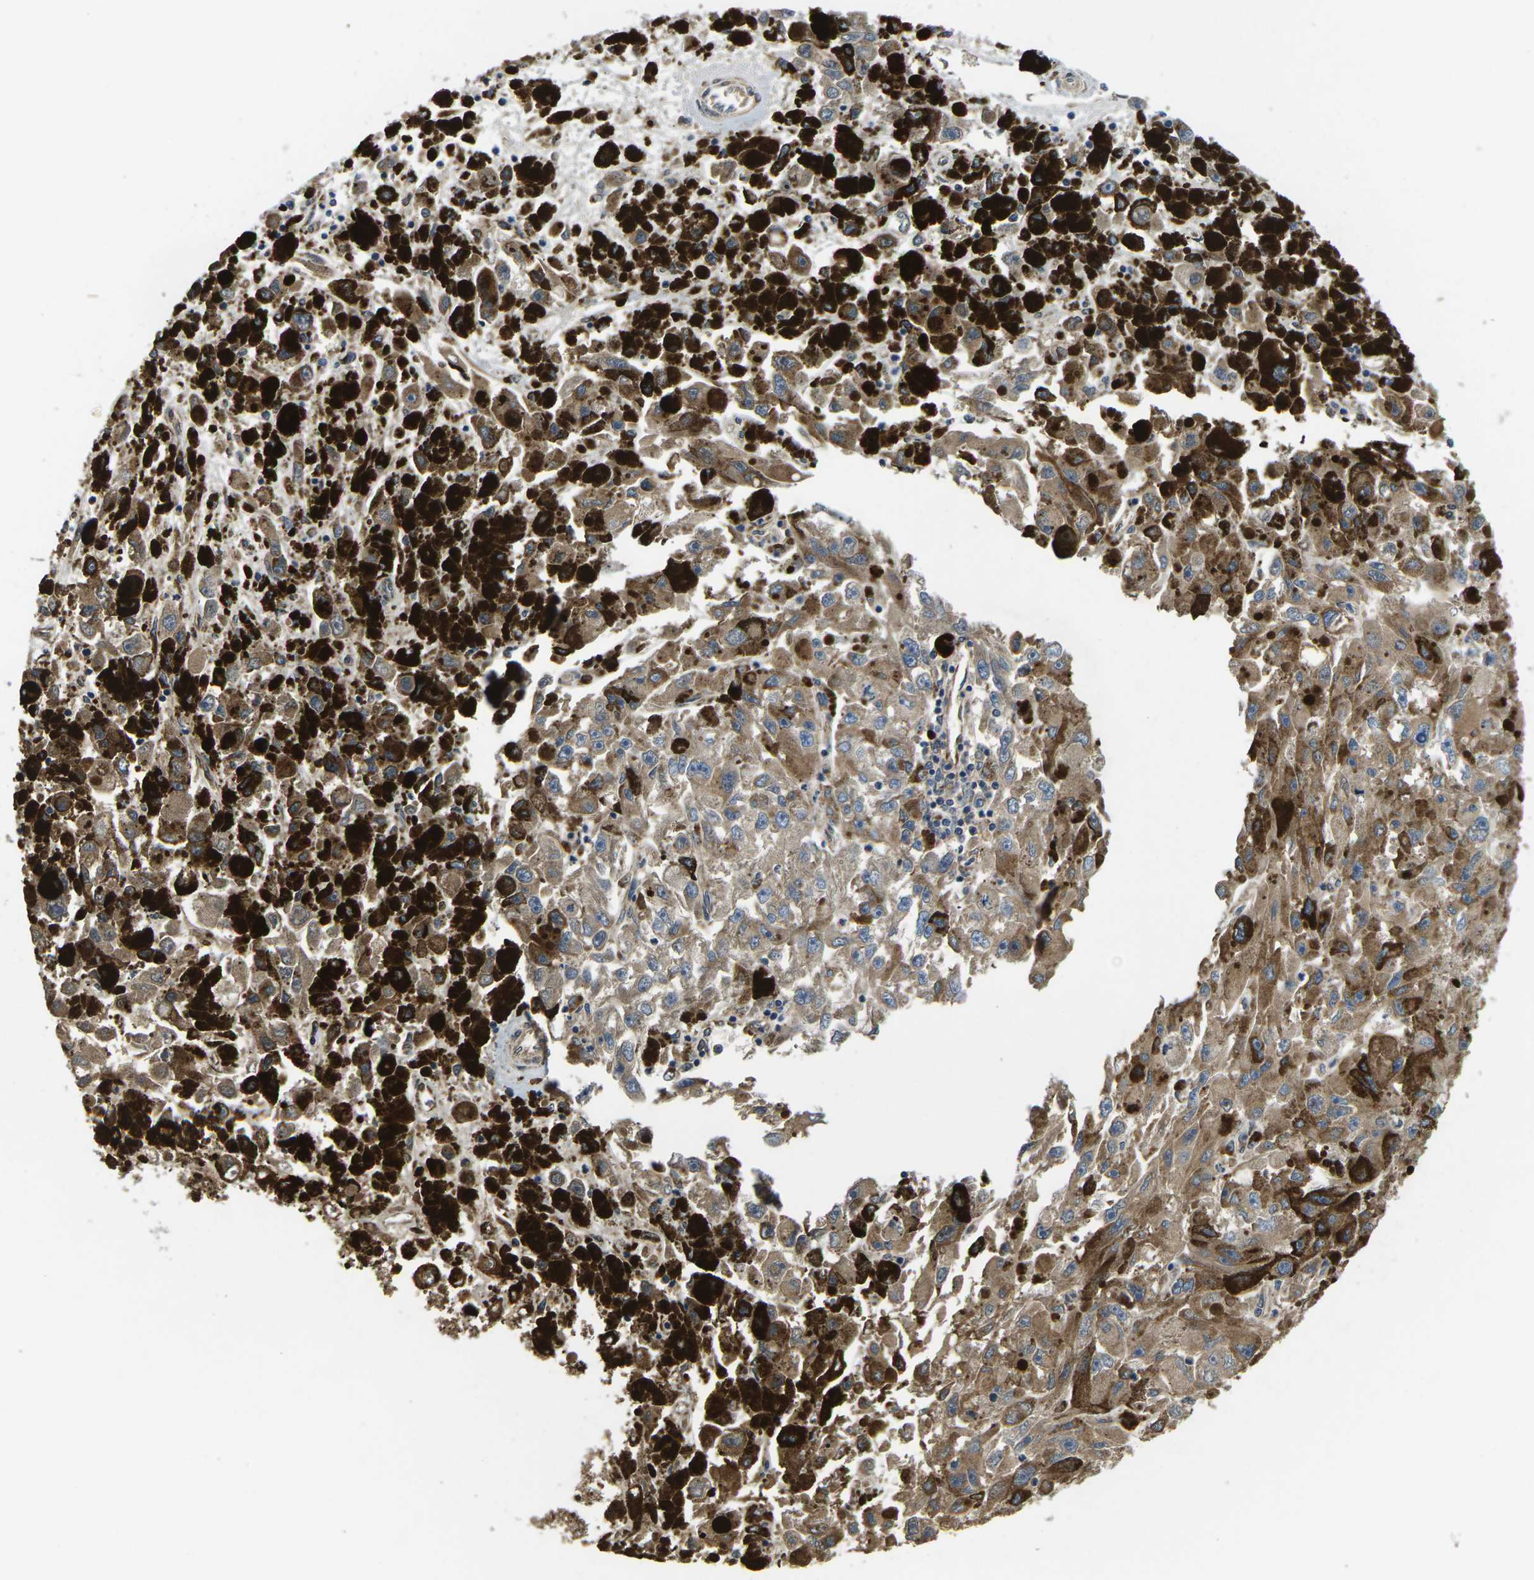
{"staining": {"intensity": "moderate", "quantity": ">75%", "location": "cytoplasmic/membranous"}, "tissue": "melanoma", "cell_type": "Tumor cells", "image_type": "cancer", "snomed": [{"axis": "morphology", "description": "Malignant melanoma, NOS"}, {"axis": "topography", "description": "Skin"}], "caption": "A brown stain shows moderate cytoplasmic/membranous staining of a protein in human melanoma tumor cells. The staining was performed using DAB, with brown indicating positive protein expression. Nuclei are stained blue with hematoxylin.", "gene": "PDZD8", "patient": {"sex": "female", "age": 104}}